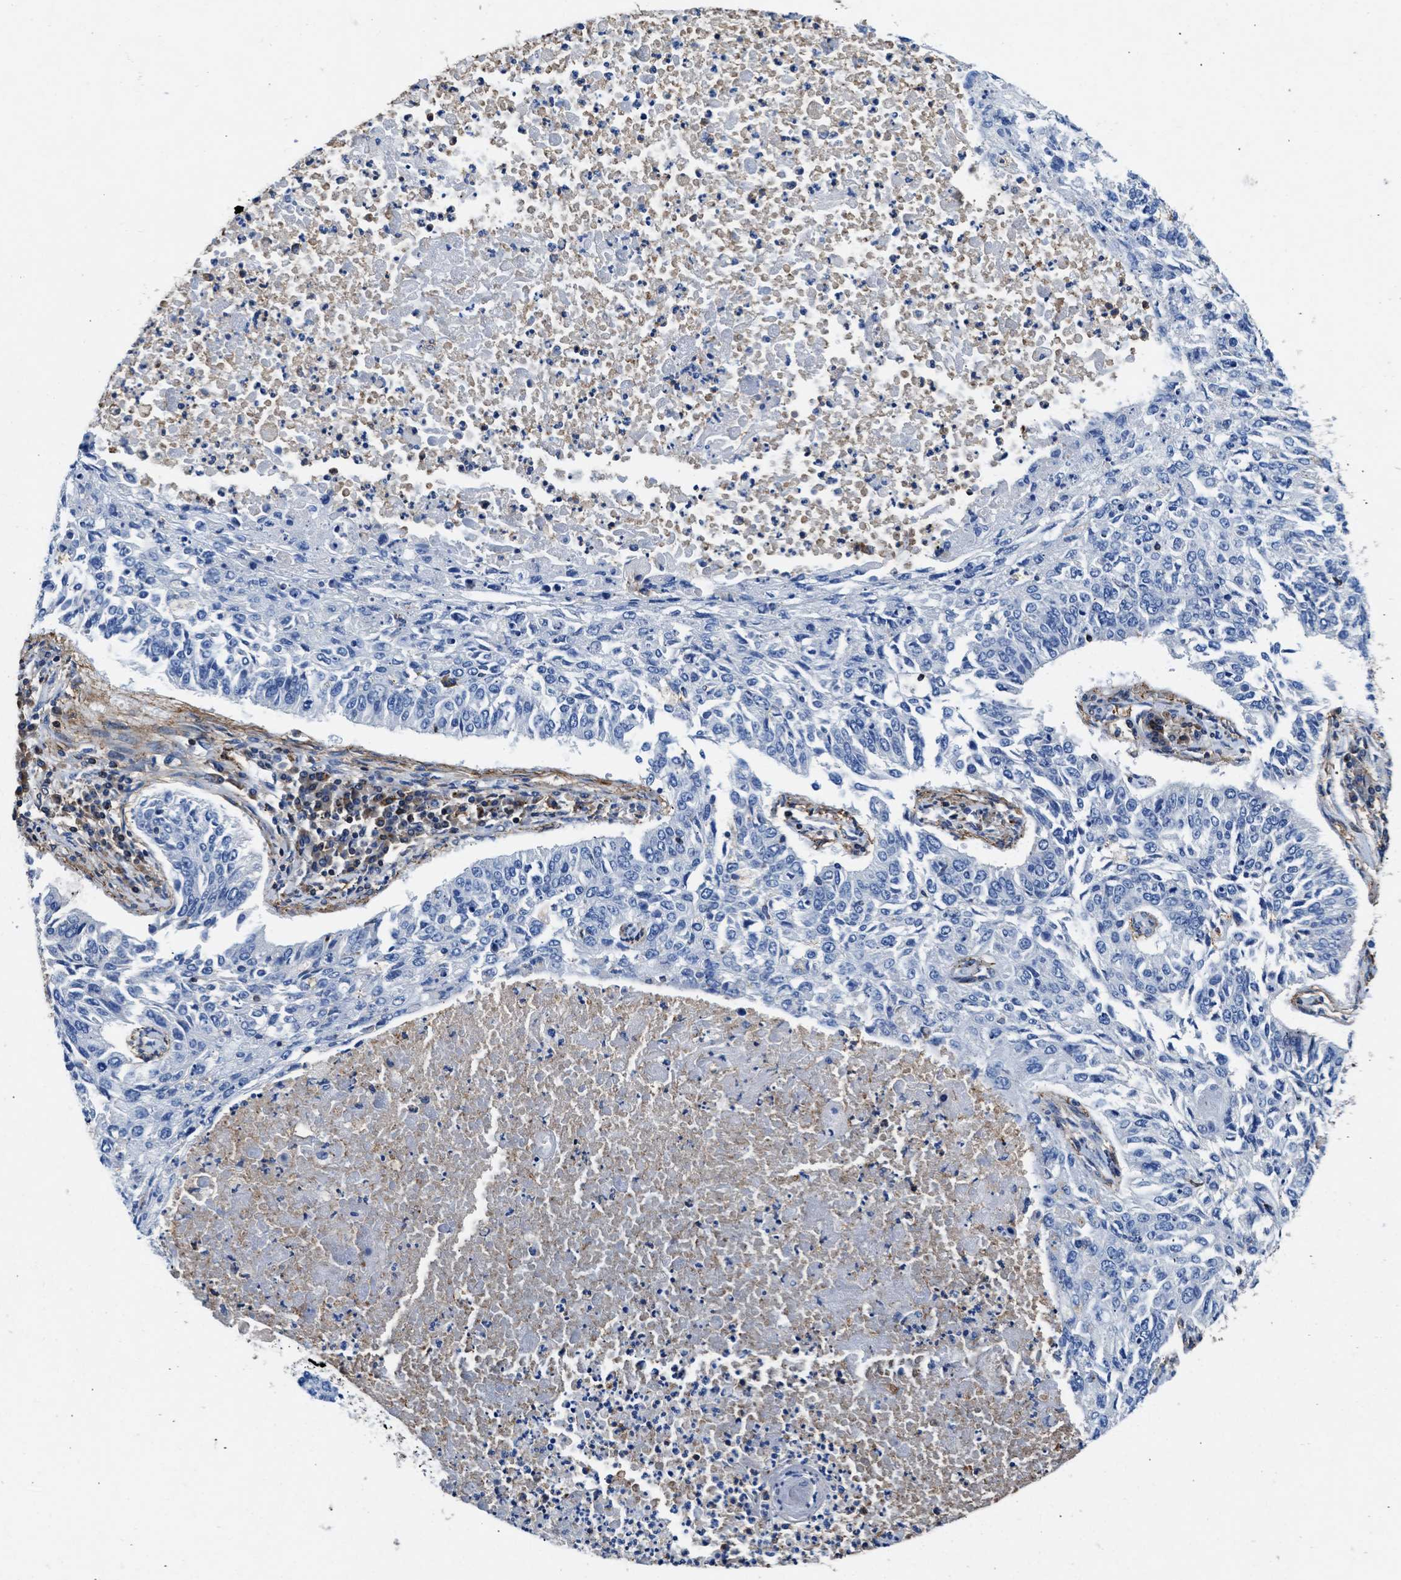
{"staining": {"intensity": "negative", "quantity": "none", "location": "none"}, "tissue": "lung cancer", "cell_type": "Tumor cells", "image_type": "cancer", "snomed": [{"axis": "morphology", "description": "Normal tissue, NOS"}, {"axis": "morphology", "description": "Squamous cell carcinoma, NOS"}, {"axis": "topography", "description": "Cartilage tissue"}, {"axis": "topography", "description": "Bronchus"}, {"axis": "topography", "description": "Lung"}], "caption": "The image demonstrates no significant staining in tumor cells of lung cancer (squamous cell carcinoma).", "gene": "KCNQ4", "patient": {"sex": "female", "age": 49}}